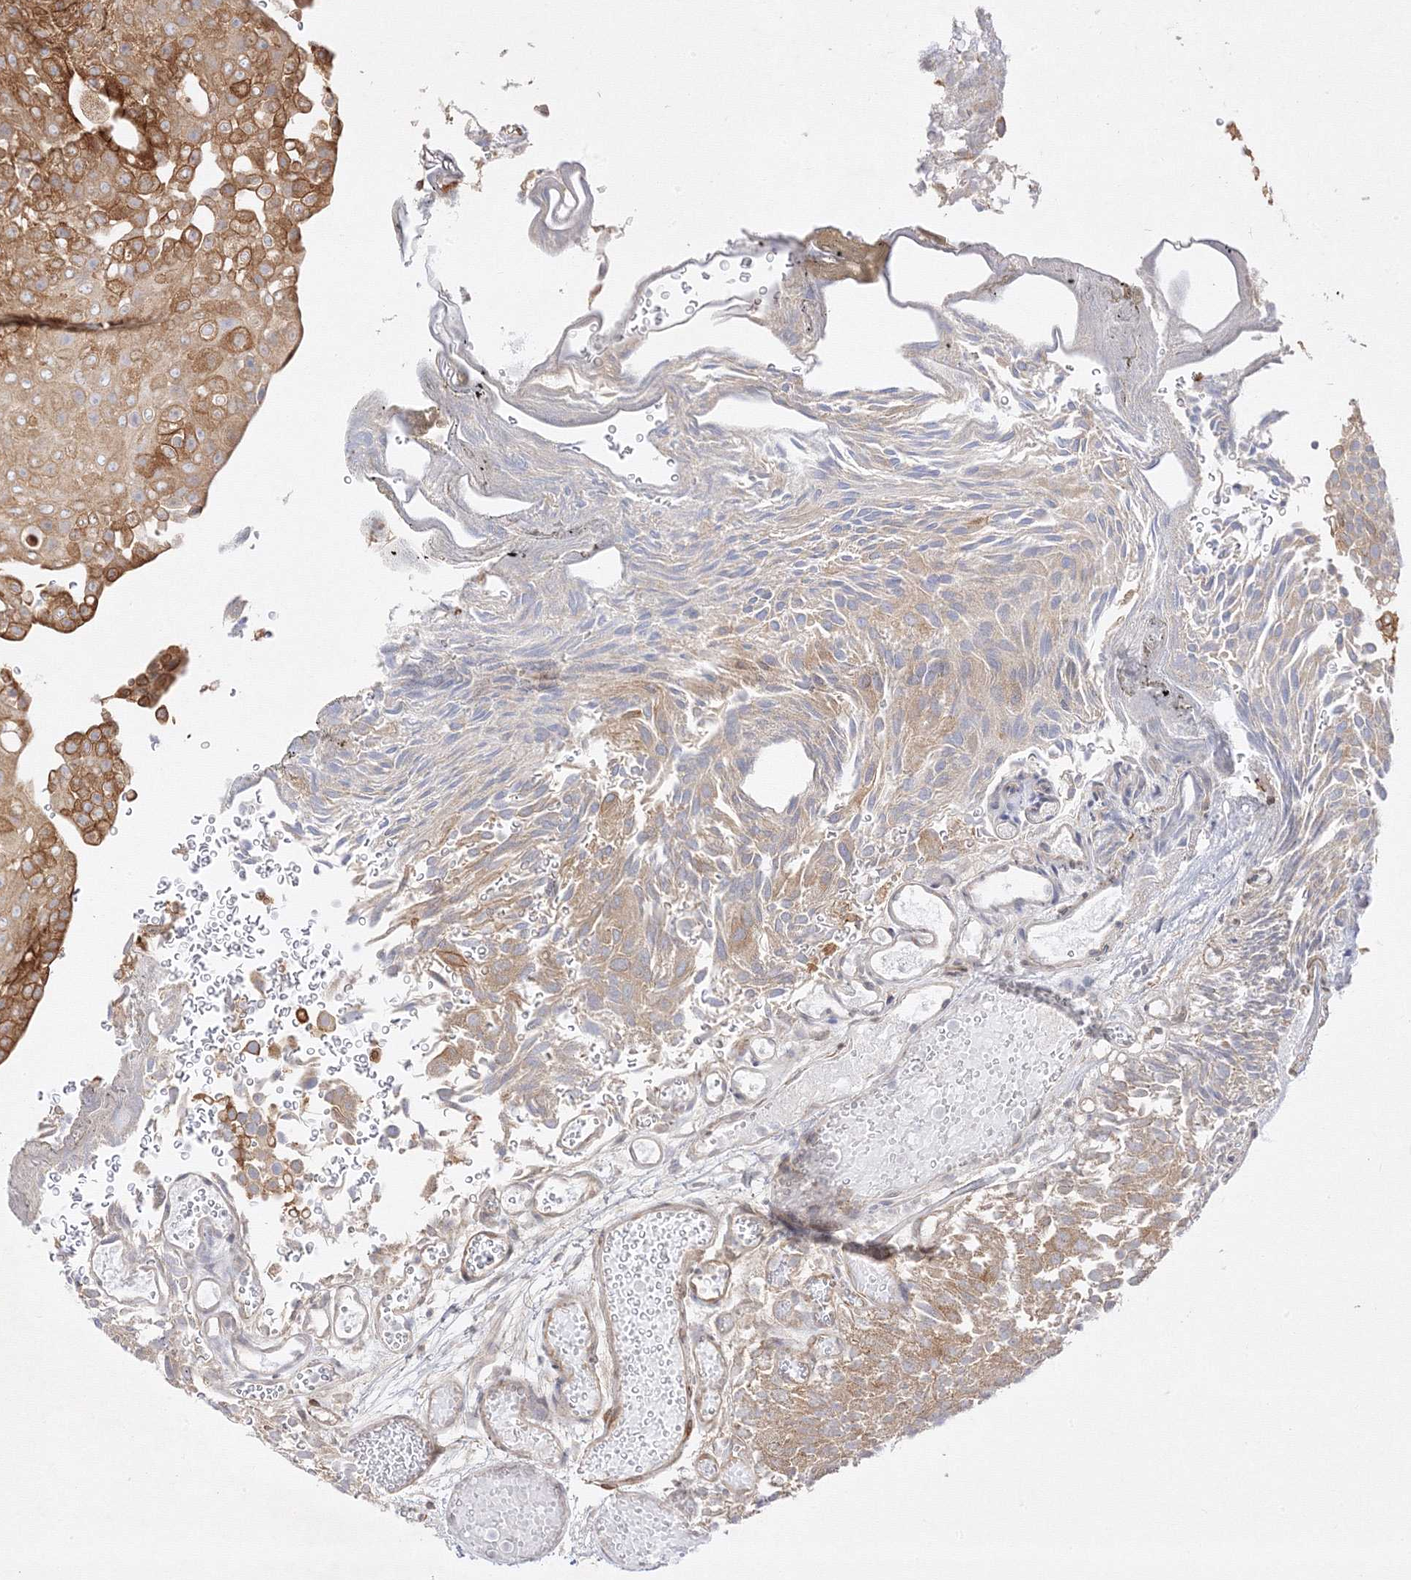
{"staining": {"intensity": "strong", "quantity": "25%-75%", "location": "cytoplasmic/membranous"}, "tissue": "urothelial cancer", "cell_type": "Tumor cells", "image_type": "cancer", "snomed": [{"axis": "morphology", "description": "Urothelial carcinoma, Low grade"}, {"axis": "topography", "description": "Urinary bladder"}], "caption": "Low-grade urothelial carcinoma stained for a protein exhibits strong cytoplasmic/membranous positivity in tumor cells. (IHC, brightfield microscopy, high magnification).", "gene": "C2CD2", "patient": {"sex": "male", "age": 78}}